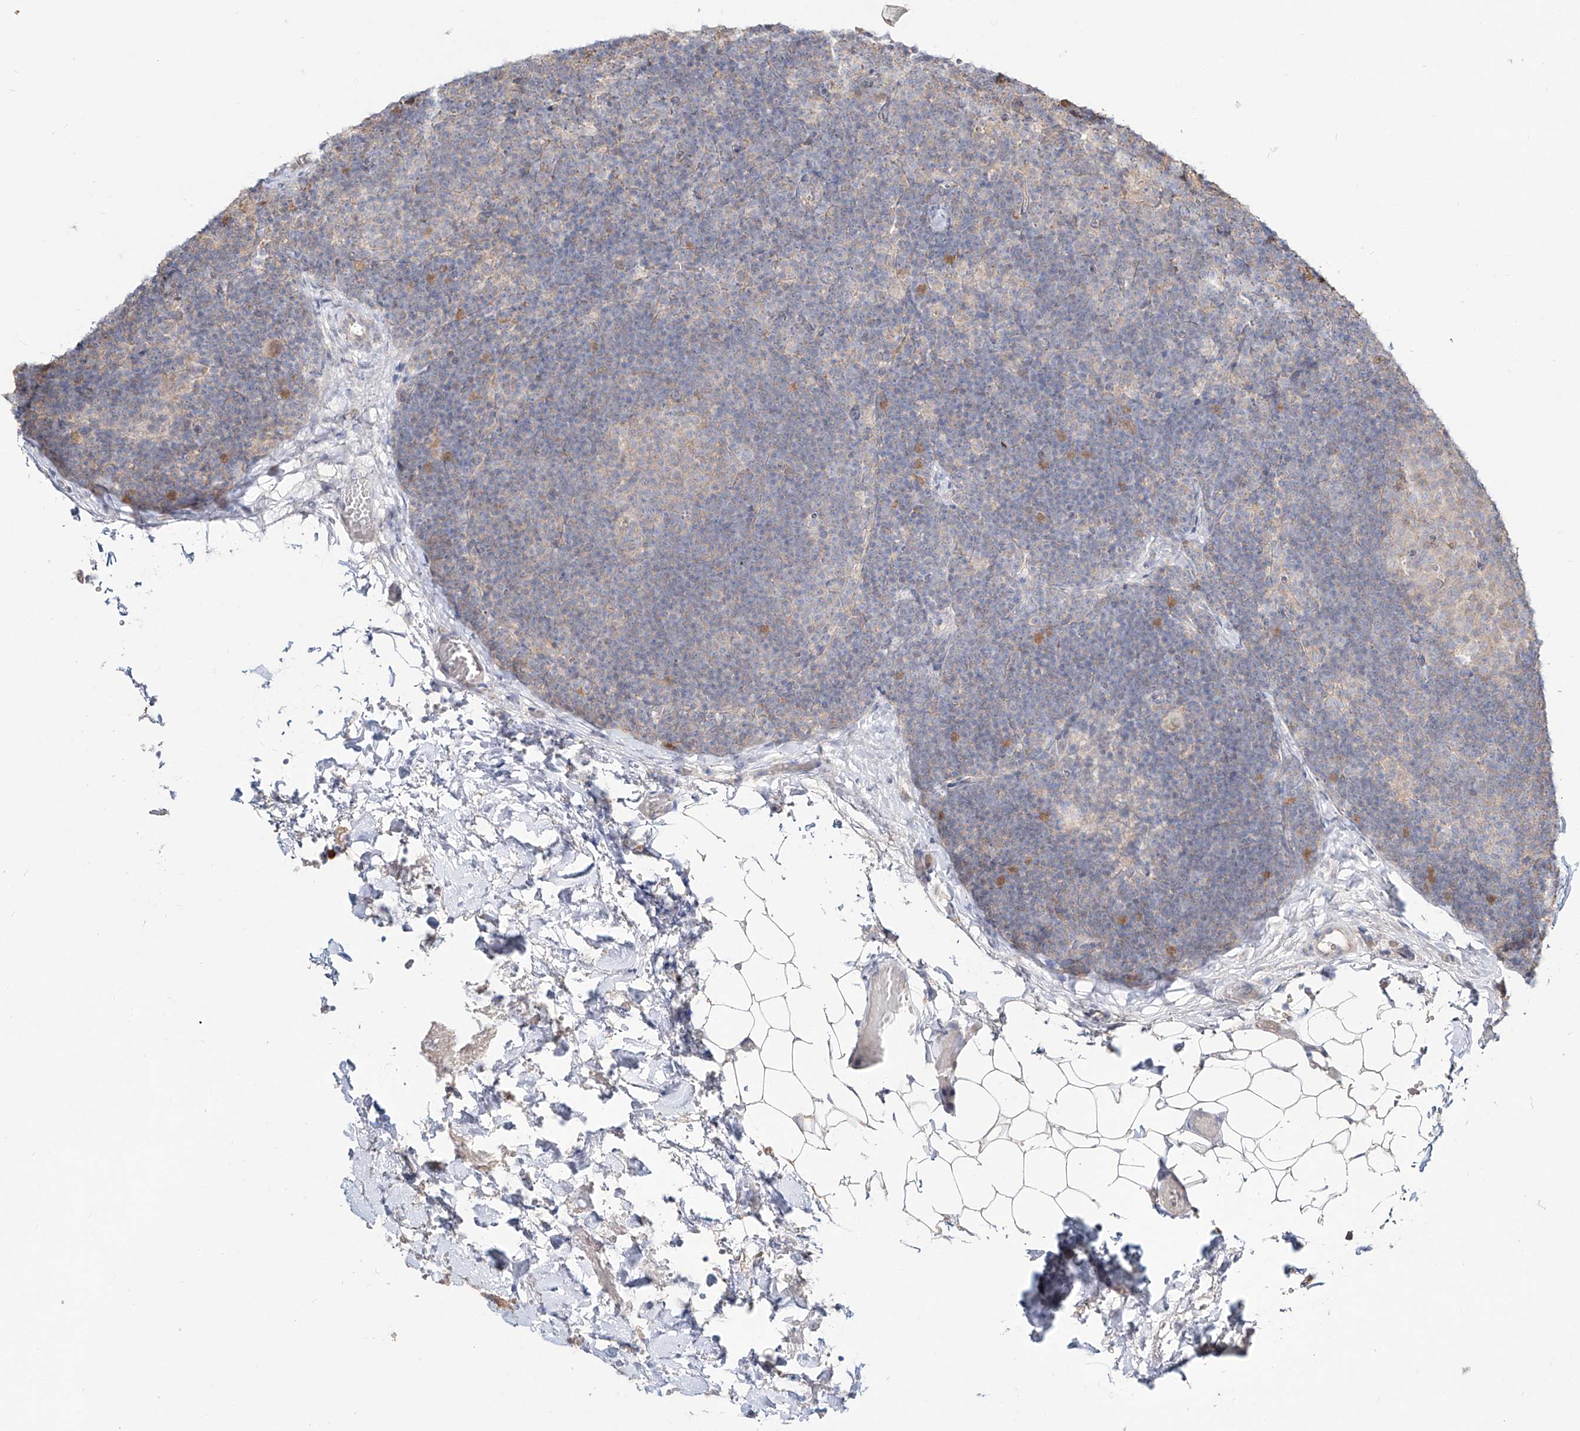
{"staining": {"intensity": "negative", "quantity": "none", "location": "none"}, "tissue": "lymph node", "cell_type": "Germinal center cells", "image_type": "normal", "snomed": [{"axis": "morphology", "description": "Normal tissue, NOS"}, {"axis": "topography", "description": "Lymph node"}], "caption": "Immunohistochemistry micrograph of normal human lymph node stained for a protein (brown), which demonstrates no staining in germinal center cells. (Brightfield microscopy of DAB IHC at high magnification).", "gene": "ERO1A", "patient": {"sex": "female", "age": 22}}